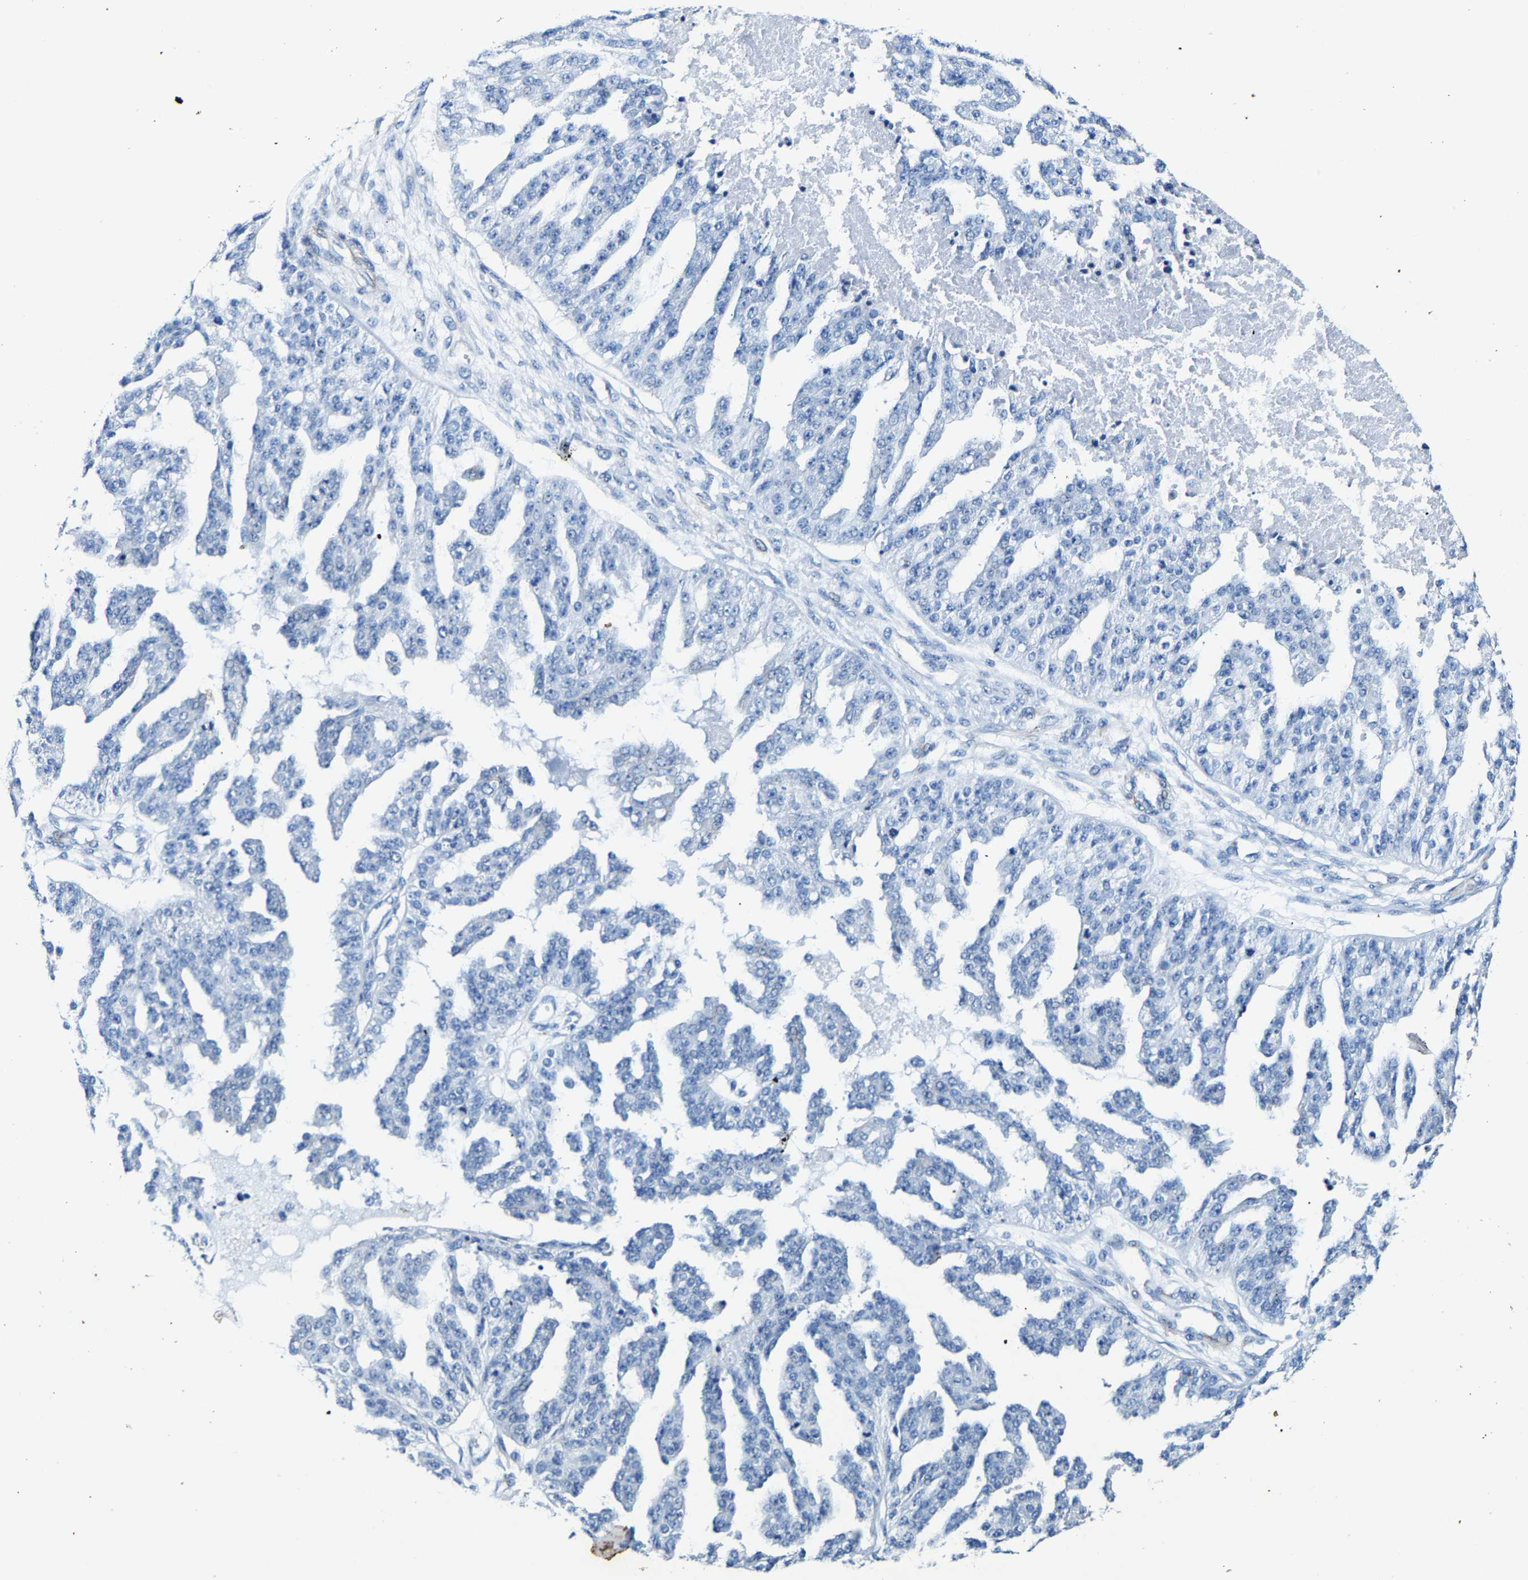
{"staining": {"intensity": "negative", "quantity": "none", "location": "none"}, "tissue": "ovarian cancer", "cell_type": "Tumor cells", "image_type": "cancer", "snomed": [{"axis": "morphology", "description": "Cystadenocarcinoma, serous, NOS"}, {"axis": "topography", "description": "Ovary"}], "caption": "Tumor cells are negative for protein expression in human serous cystadenocarcinoma (ovarian).", "gene": "MMEL1", "patient": {"sex": "female", "age": 58}}